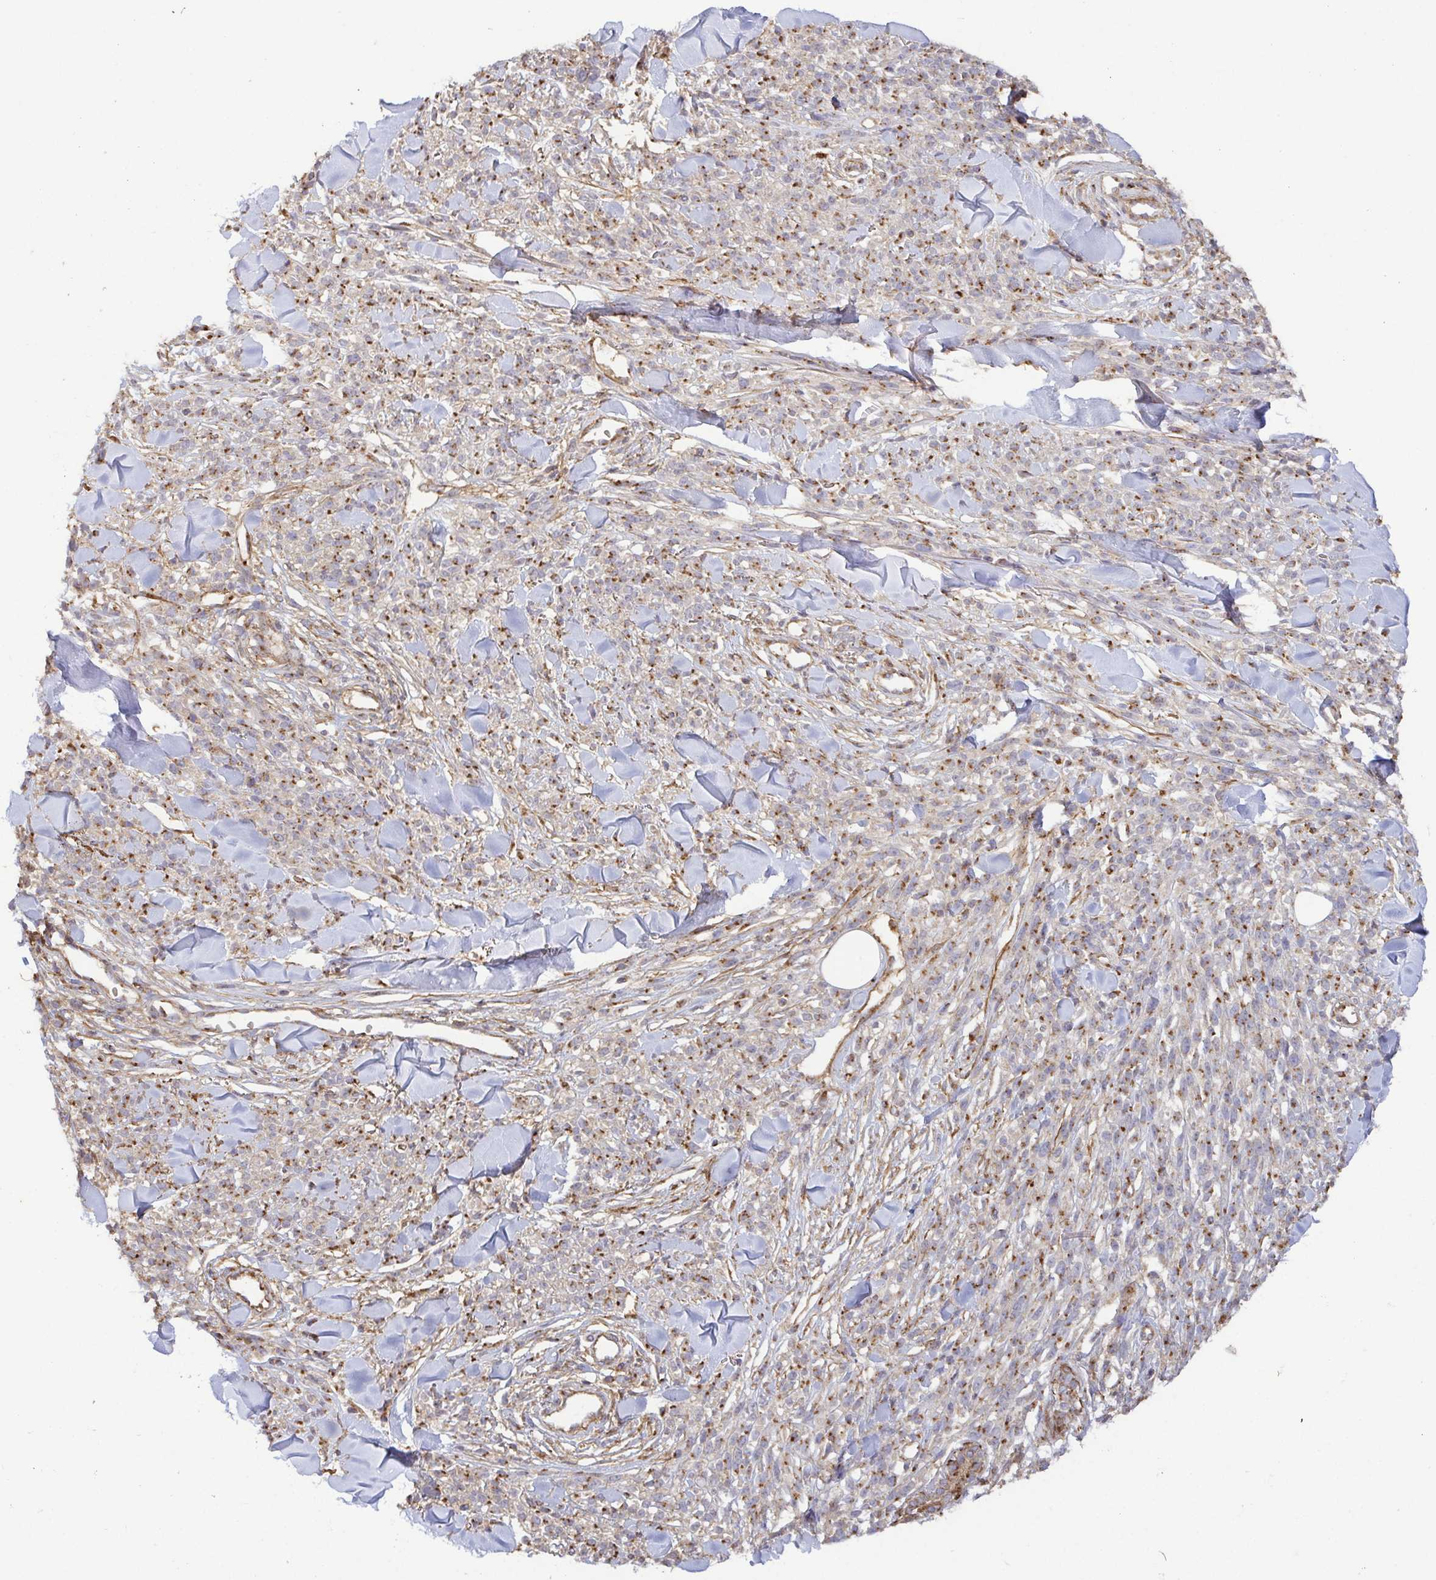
{"staining": {"intensity": "moderate", "quantity": ">75%", "location": "cytoplasmic/membranous"}, "tissue": "melanoma", "cell_type": "Tumor cells", "image_type": "cancer", "snomed": [{"axis": "morphology", "description": "Malignant melanoma, NOS"}, {"axis": "topography", "description": "Skin"}, {"axis": "topography", "description": "Skin of trunk"}], "caption": "A high-resolution histopathology image shows IHC staining of melanoma, which reveals moderate cytoplasmic/membranous staining in approximately >75% of tumor cells. The protein of interest is stained brown, and the nuclei are stained in blue (DAB (3,3'-diaminobenzidine) IHC with brightfield microscopy, high magnification).", "gene": "TM9SF4", "patient": {"sex": "male", "age": 74}}